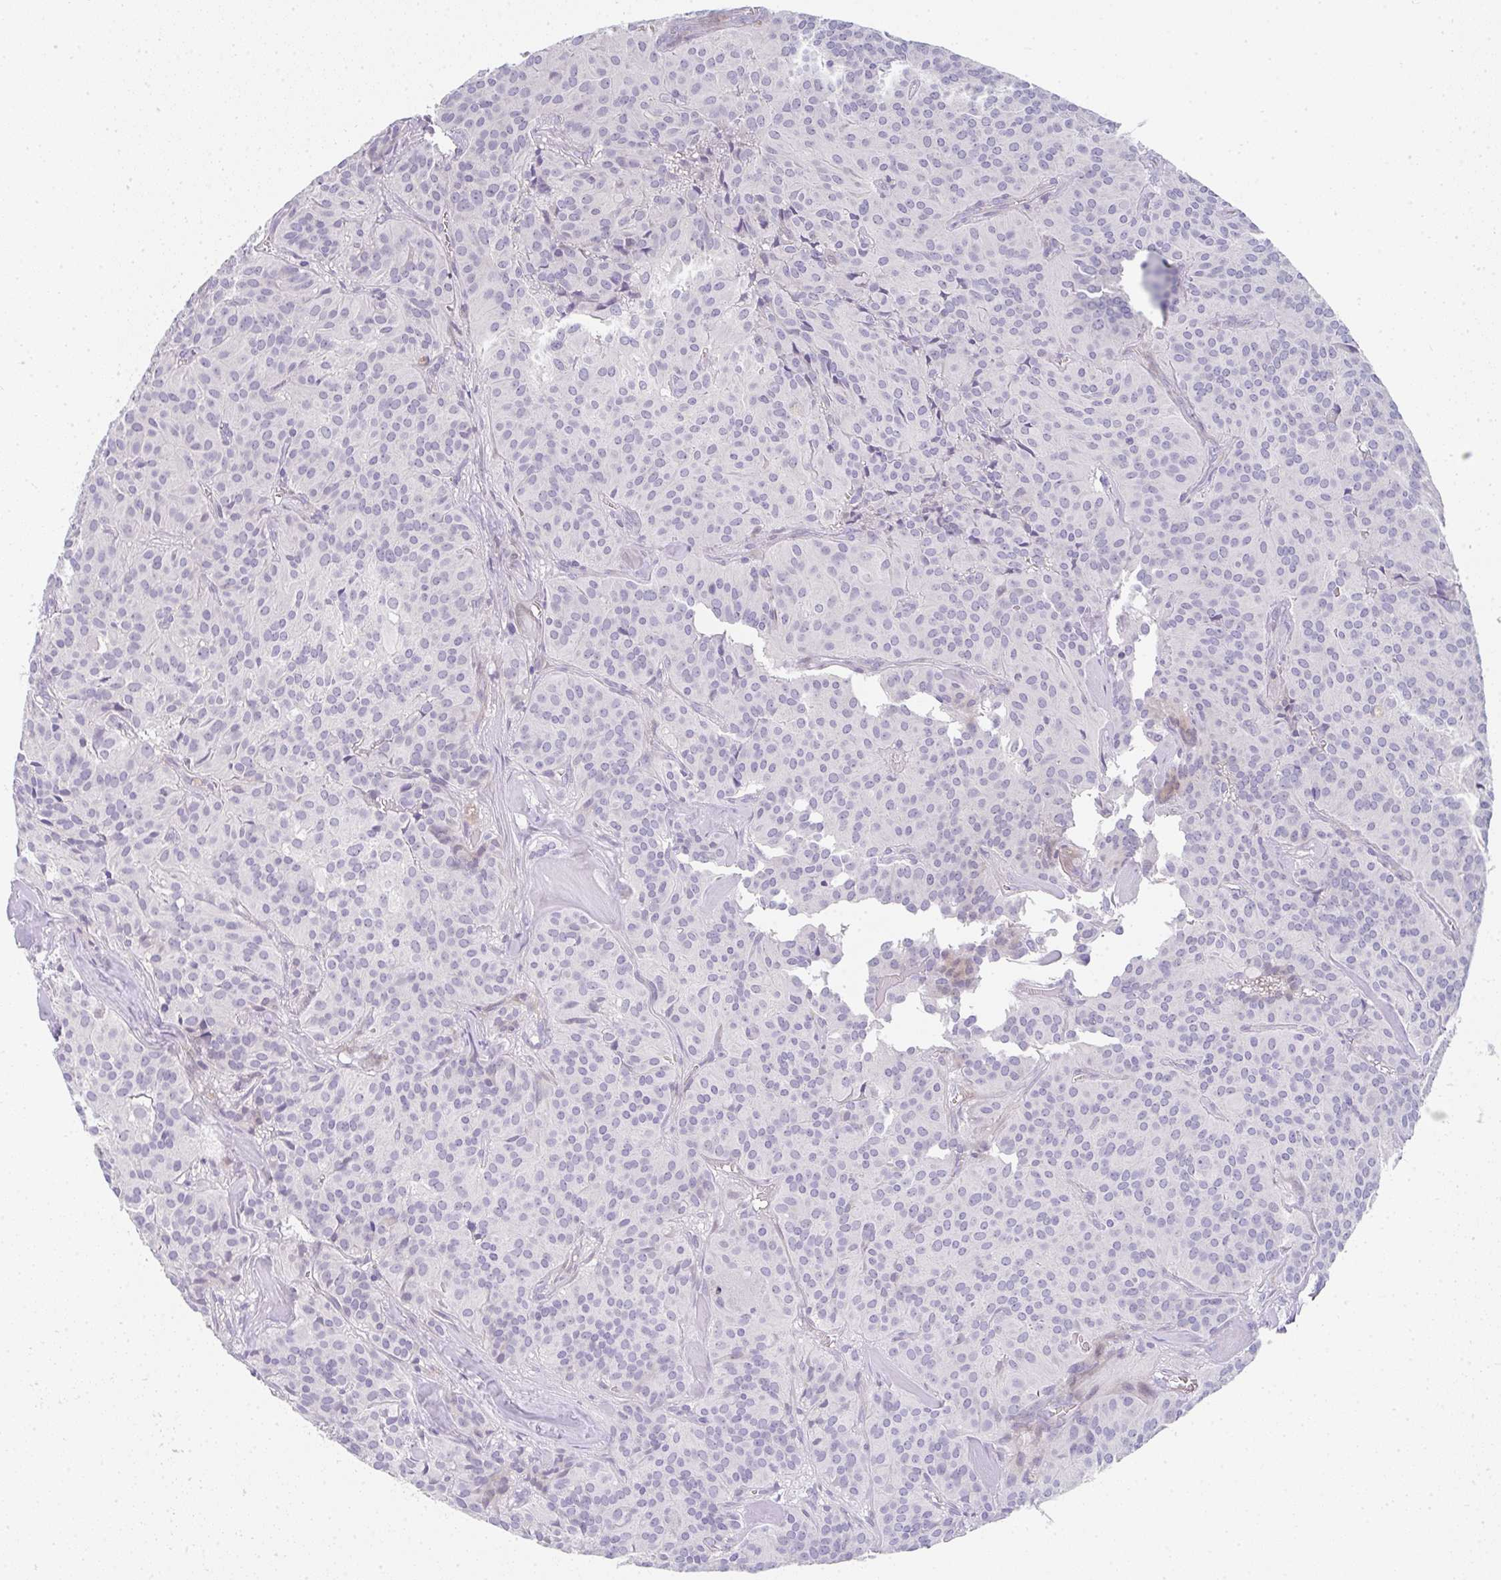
{"staining": {"intensity": "negative", "quantity": "none", "location": "none"}, "tissue": "glioma", "cell_type": "Tumor cells", "image_type": "cancer", "snomed": [{"axis": "morphology", "description": "Glioma, malignant, Low grade"}, {"axis": "topography", "description": "Brain"}], "caption": "There is no significant expression in tumor cells of glioma.", "gene": "NEU2", "patient": {"sex": "male", "age": 42}}